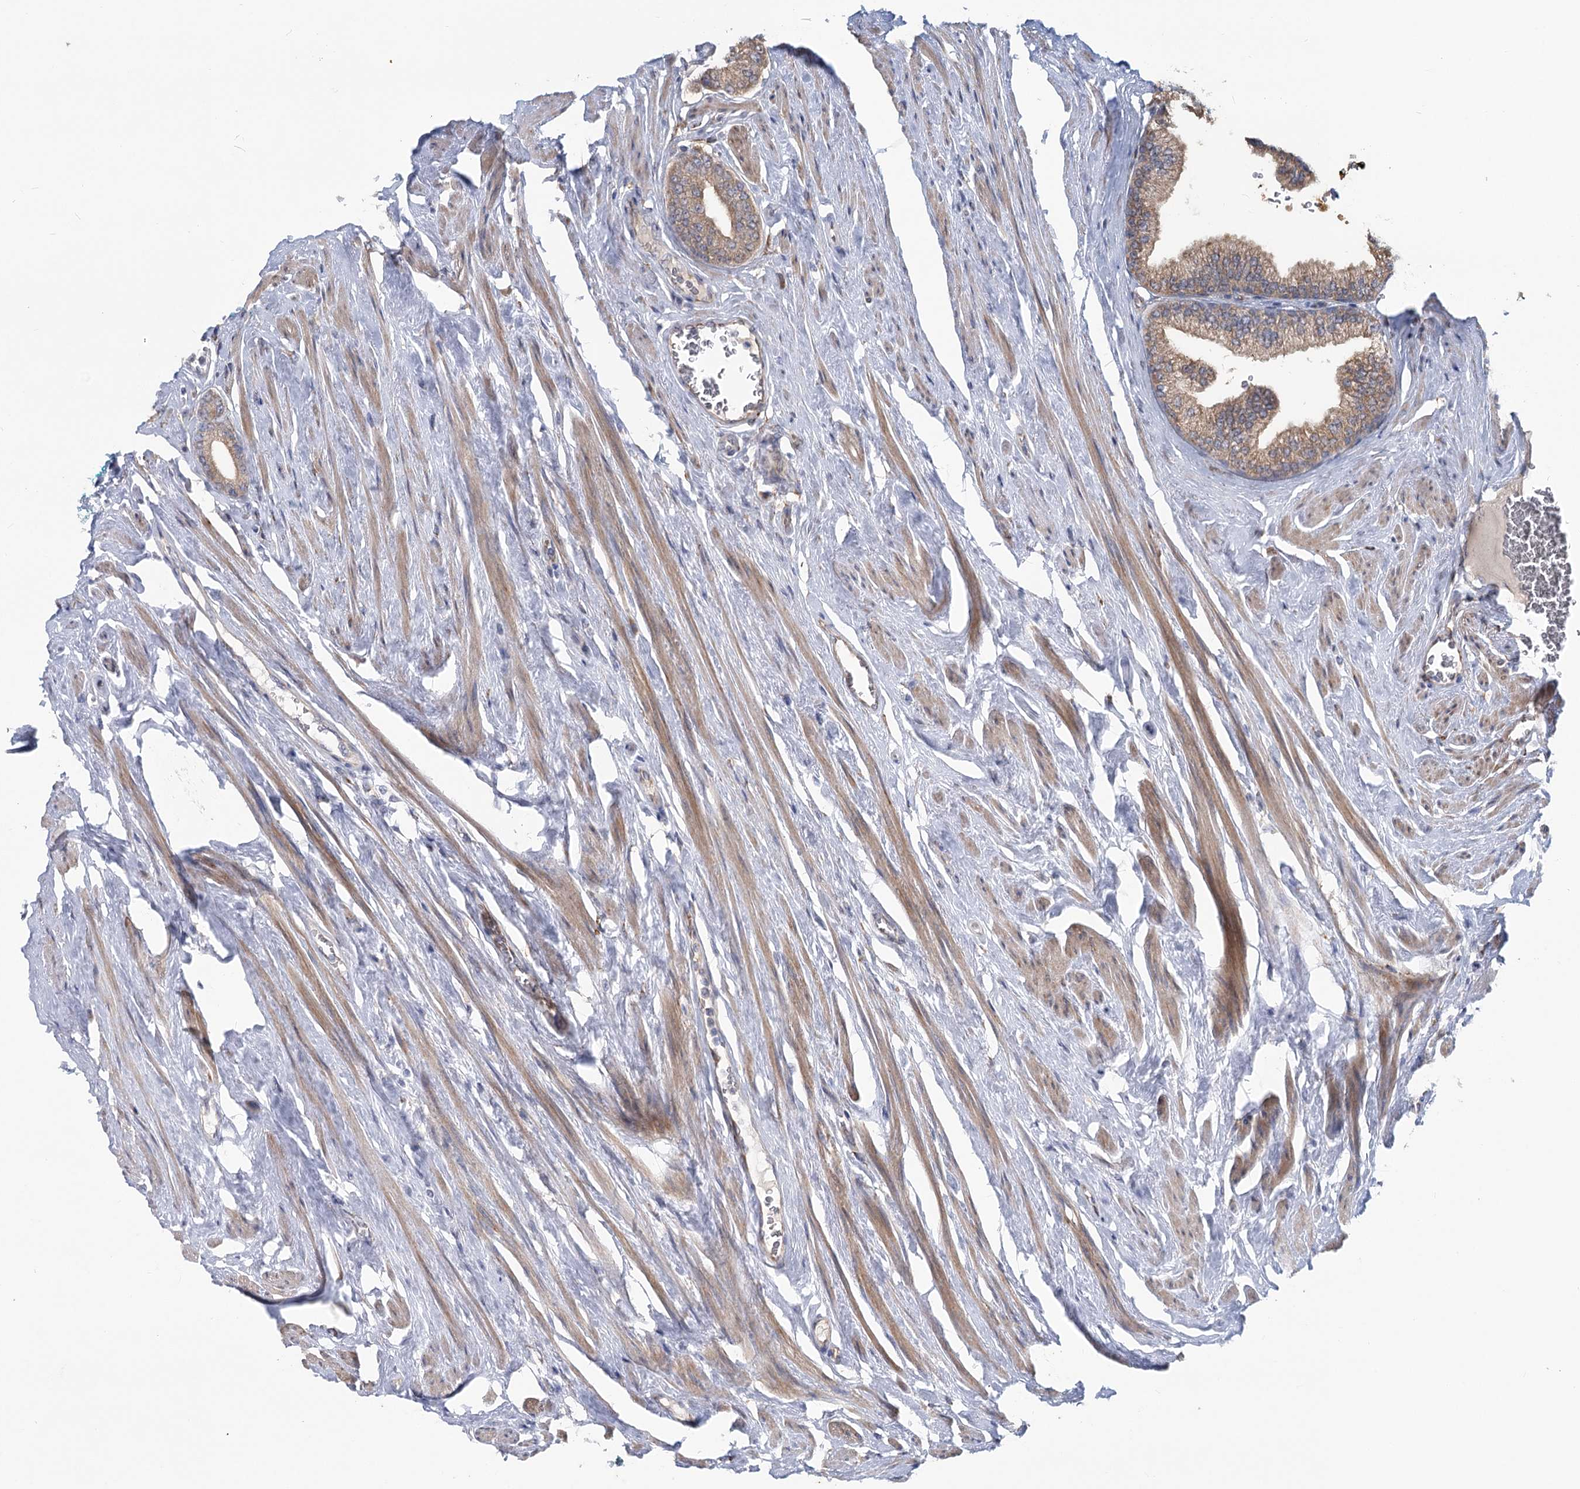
{"staining": {"intensity": "weak", "quantity": ">75%", "location": "cytoplasmic/membranous"}, "tissue": "prostate cancer", "cell_type": "Tumor cells", "image_type": "cancer", "snomed": [{"axis": "morphology", "description": "Adenocarcinoma, Low grade"}, {"axis": "topography", "description": "Prostate"}], "caption": "Brown immunohistochemical staining in prostate cancer displays weak cytoplasmic/membranous positivity in approximately >75% of tumor cells.", "gene": "CIB4", "patient": {"sex": "male", "age": 63}}